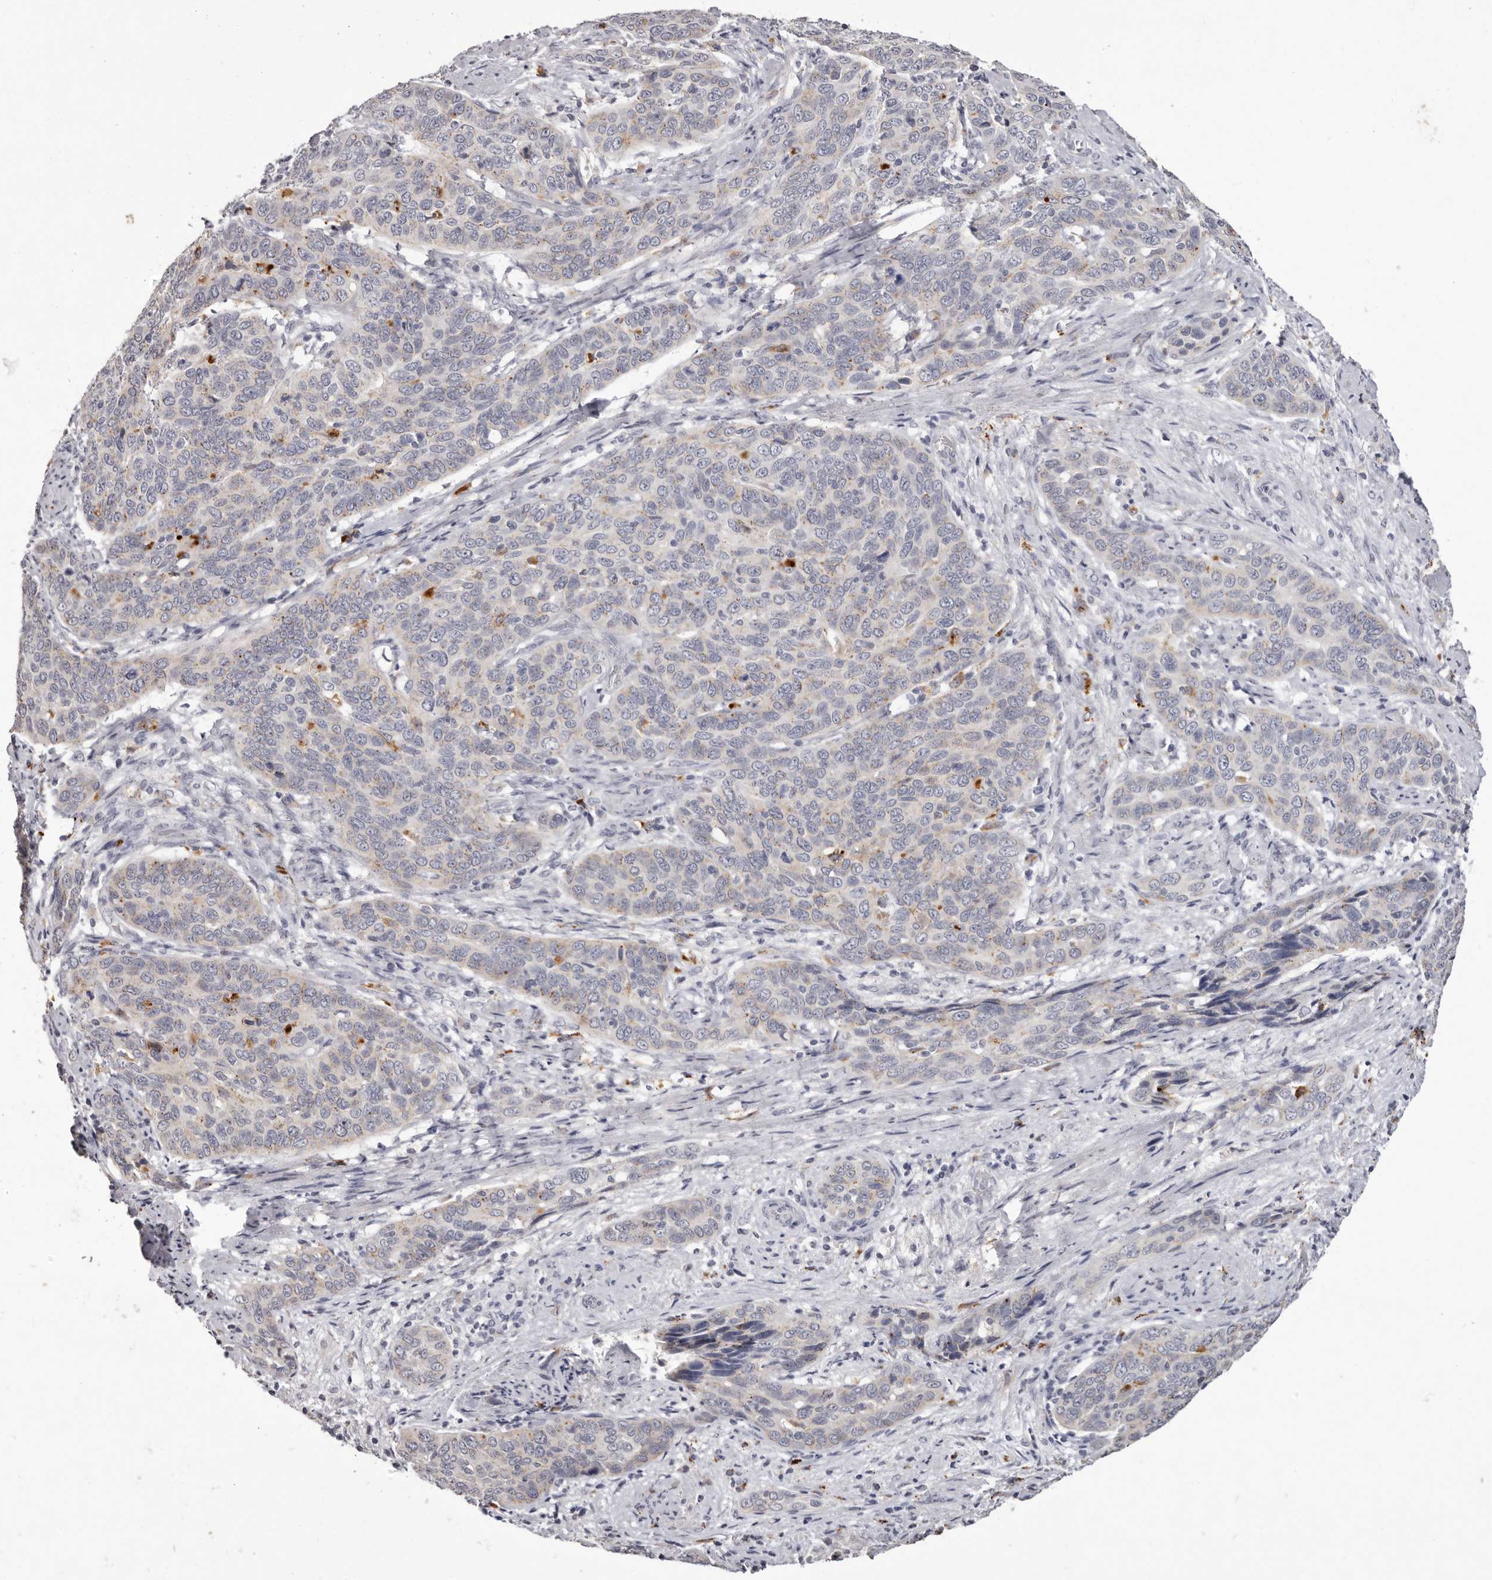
{"staining": {"intensity": "weak", "quantity": "<25%", "location": "cytoplasmic/membranous"}, "tissue": "cervical cancer", "cell_type": "Tumor cells", "image_type": "cancer", "snomed": [{"axis": "morphology", "description": "Squamous cell carcinoma, NOS"}, {"axis": "topography", "description": "Cervix"}], "caption": "DAB immunohistochemical staining of squamous cell carcinoma (cervical) displays no significant staining in tumor cells. The staining was performed using DAB (3,3'-diaminobenzidine) to visualize the protein expression in brown, while the nuclei were stained in blue with hematoxylin (Magnification: 20x).", "gene": "PCDHB6", "patient": {"sex": "female", "age": 60}}